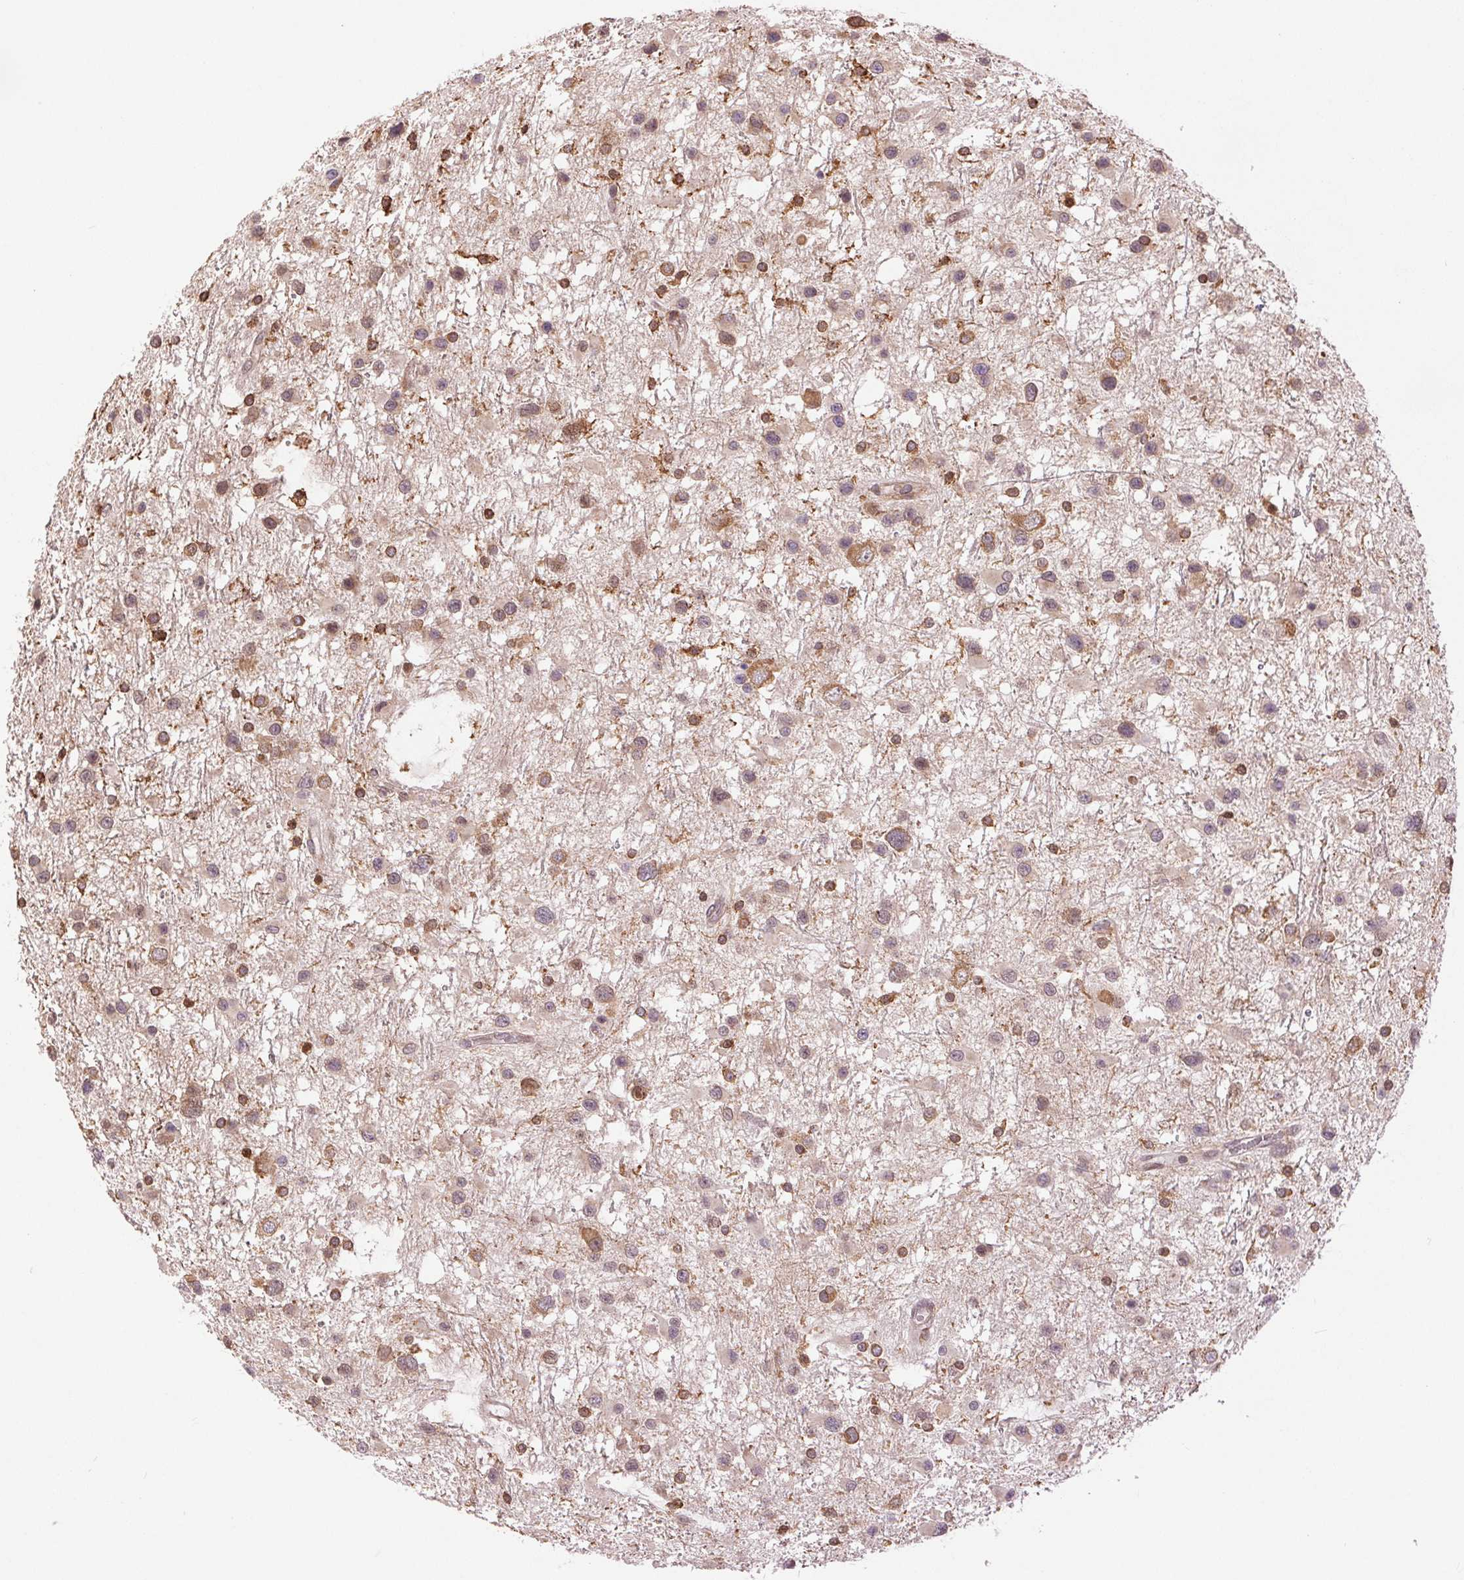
{"staining": {"intensity": "moderate", "quantity": "25%-75%", "location": "cytoplasmic/membranous"}, "tissue": "glioma", "cell_type": "Tumor cells", "image_type": "cancer", "snomed": [{"axis": "morphology", "description": "Glioma, malignant, Low grade"}, {"axis": "topography", "description": "Brain"}], "caption": "Protein positivity by immunohistochemistry (IHC) displays moderate cytoplasmic/membranous positivity in approximately 25%-75% of tumor cells in low-grade glioma (malignant).", "gene": "BTF3L4", "patient": {"sex": "female", "age": 32}}